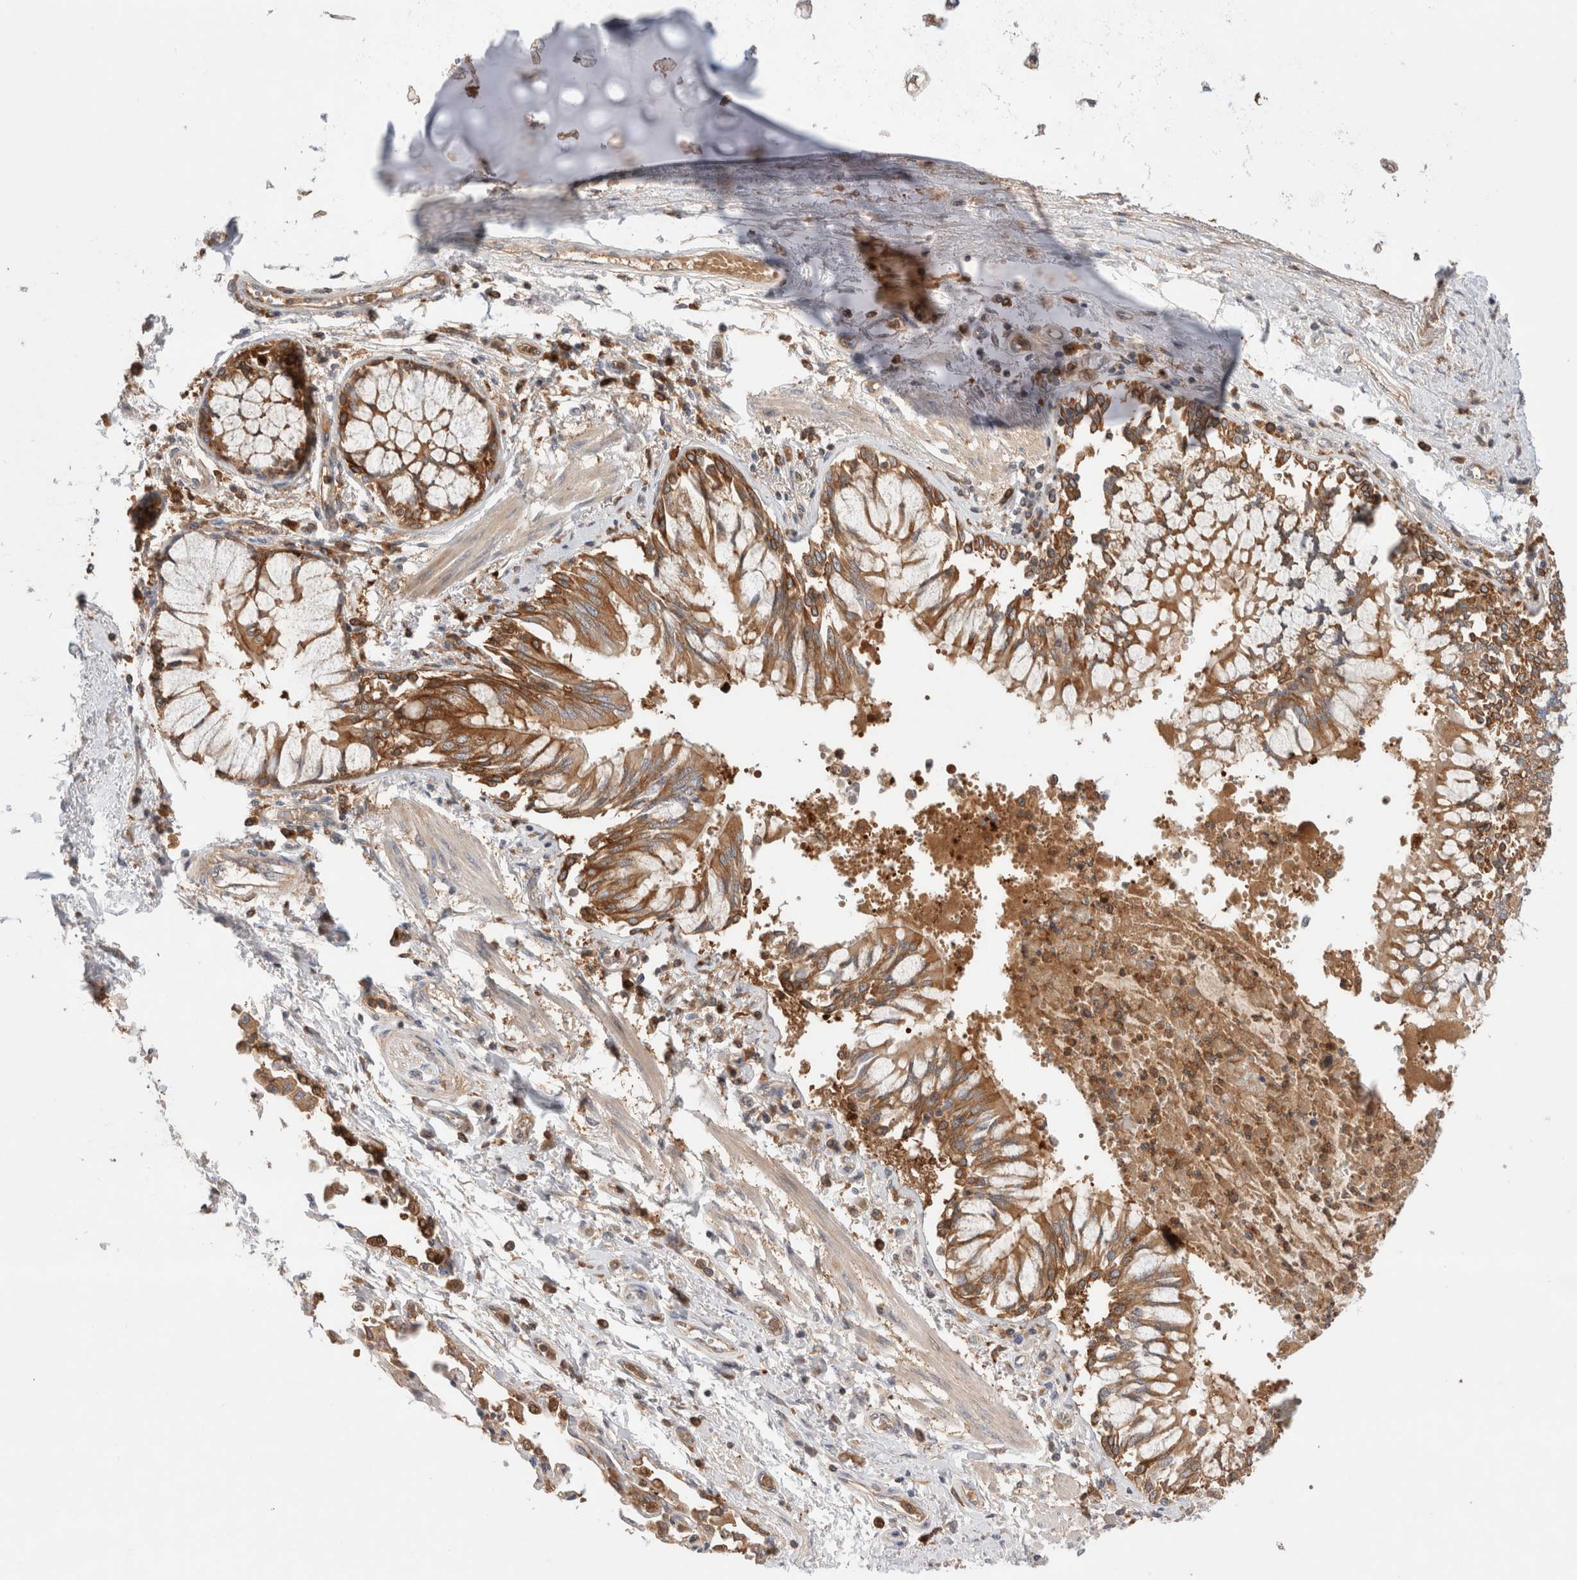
{"staining": {"intensity": "moderate", "quantity": ">75%", "location": "cytoplasmic/membranous"}, "tissue": "bronchus", "cell_type": "Respiratory epithelial cells", "image_type": "normal", "snomed": [{"axis": "morphology", "description": "Normal tissue, NOS"}, {"axis": "topography", "description": "Cartilage tissue"}, {"axis": "topography", "description": "Bronchus"}, {"axis": "topography", "description": "Lung"}], "caption": "Protein staining of normal bronchus demonstrates moderate cytoplasmic/membranous staining in approximately >75% of respiratory epithelial cells. The protein of interest is shown in brown color, while the nuclei are stained blue.", "gene": "KLHL14", "patient": {"sex": "female", "age": 49}}